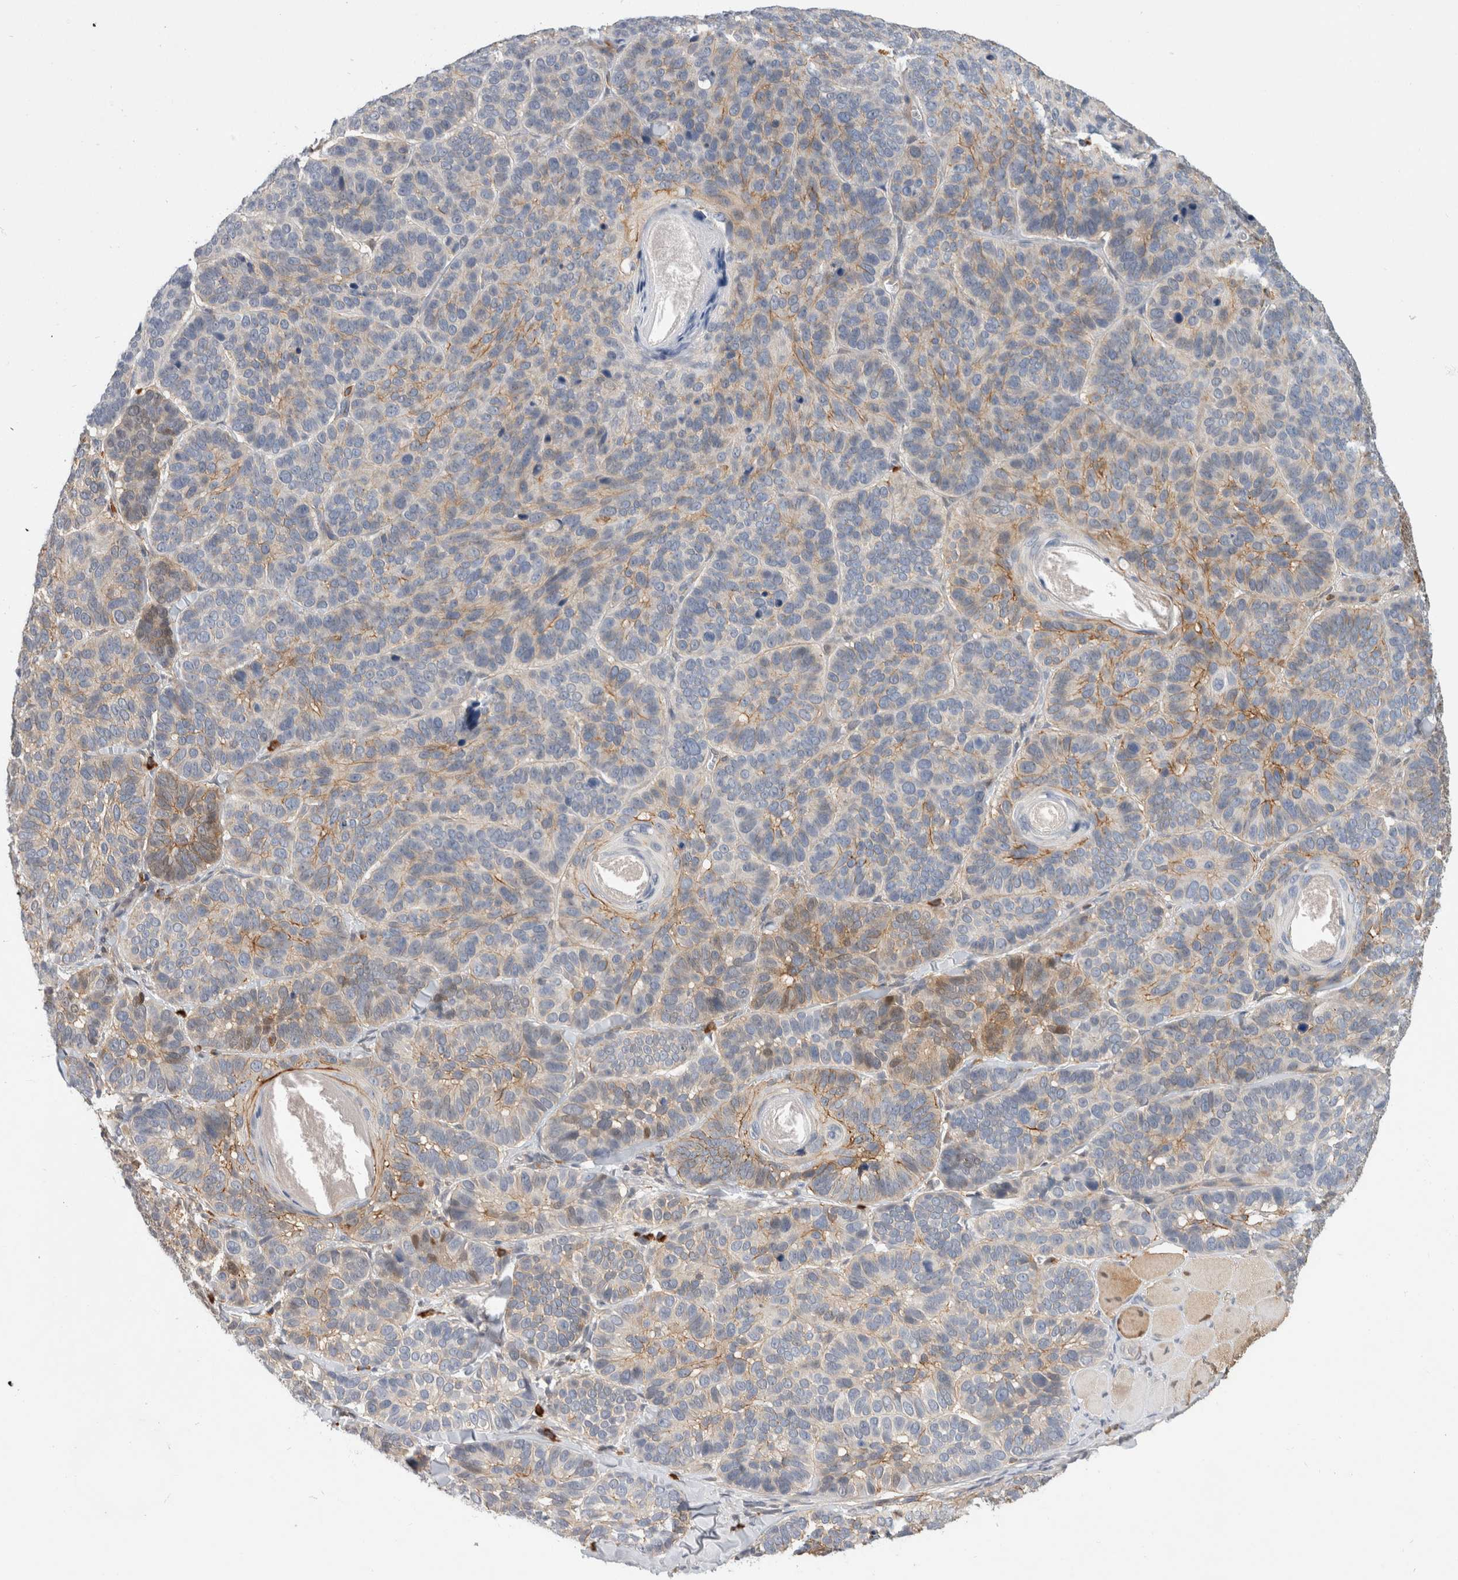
{"staining": {"intensity": "weak", "quantity": "<25%", "location": "nuclear"}, "tissue": "skin cancer", "cell_type": "Tumor cells", "image_type": "cancer", "snomed": [{"axis": "morphology", "description": "Basal cell carcinoma"}, {"axis": "topography", "description": "Skin"}], "caption": "Protein analysis of skin basal cell carcinoma shows no significant staining in tumor cells.", "gene": "PGM1", "patient": {"sex": "male", "age": 62}}